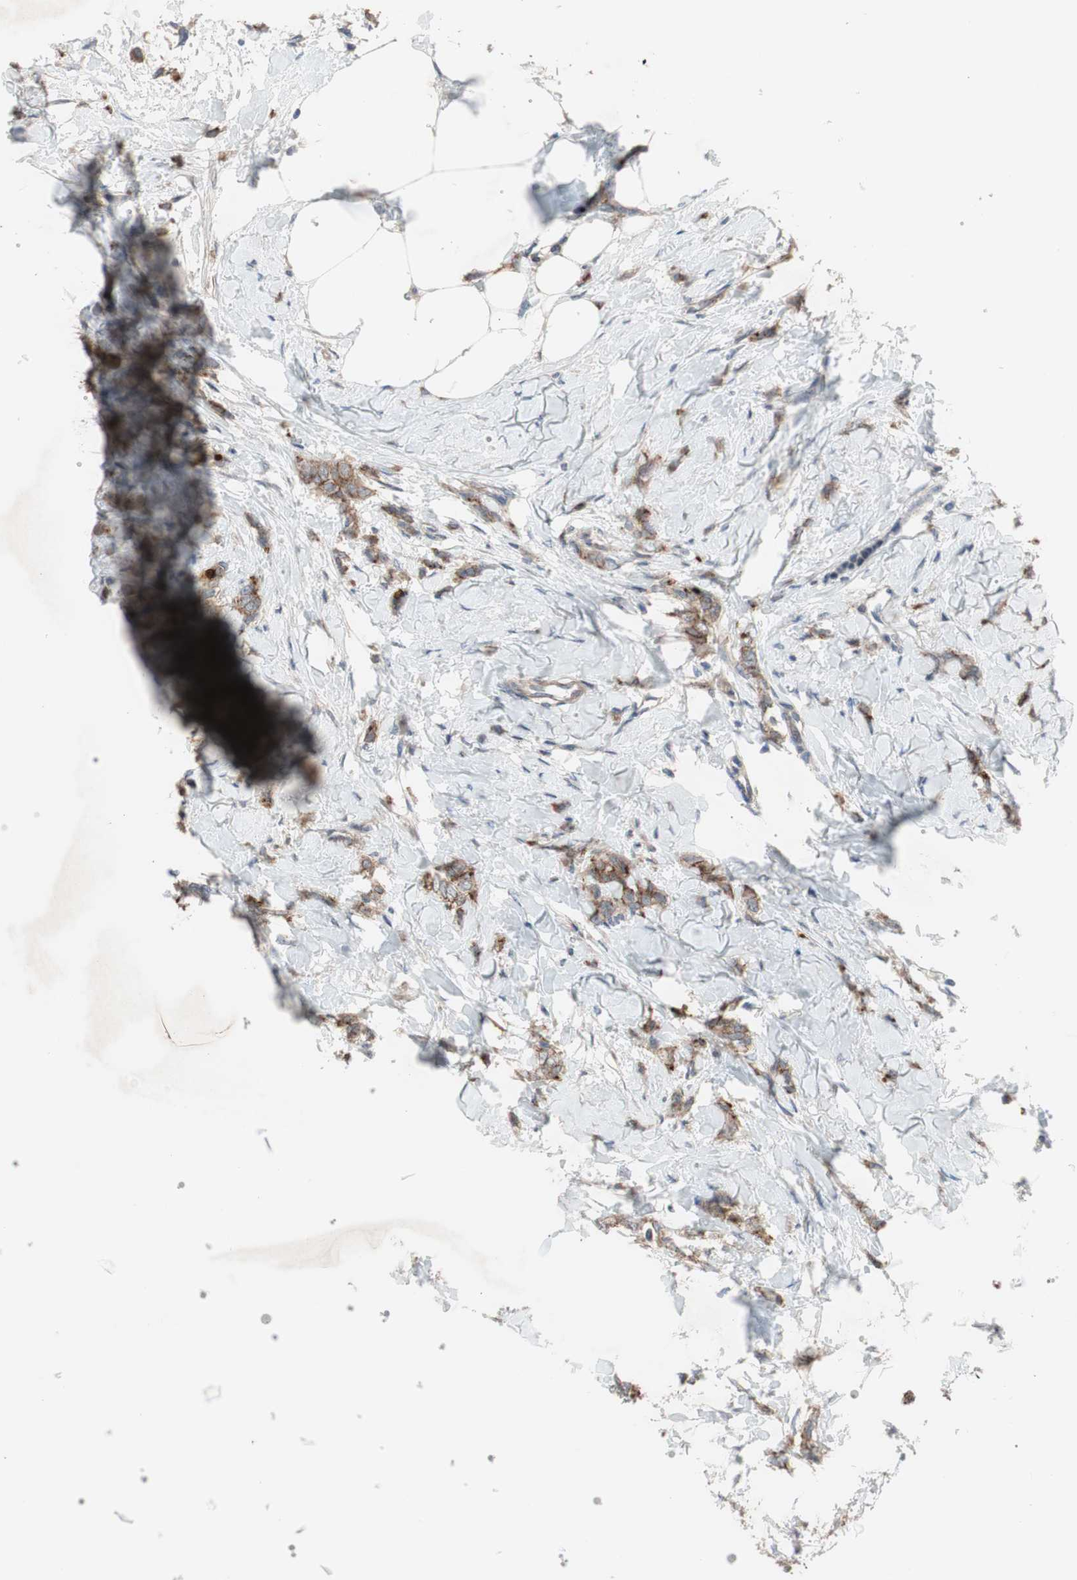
{"staining": {"intensity": "moderate", "quantity": ">75%", "location": "cytoplasmic/membranous"}, "tissue": "breast cancer", "cell_type": "Tumor cells", "image_type": "cancer", "snomed": [{"axis": "morphology", "description": "Lobular carcinoma, in situ"}, {"axis": "morphology", "description": "Lobular carcinoma"}, {"axis": "topography", "description": "Breast"}], "caption": "Immunohistochemistry (IHC) staining of breast cancer, which demonstrates medium levels of moderate cytoplasmic/membranous positivity in approximately >75% of tumor cells indicating moderate cytoplasmic/membranous protein positivity. The staining was performed using DAB (brown) for protein detection and nuclei were counterstained in hematoxylin (blue).", "gene": "OAZ1", "patient": {"sex": "female", "age": 41}}